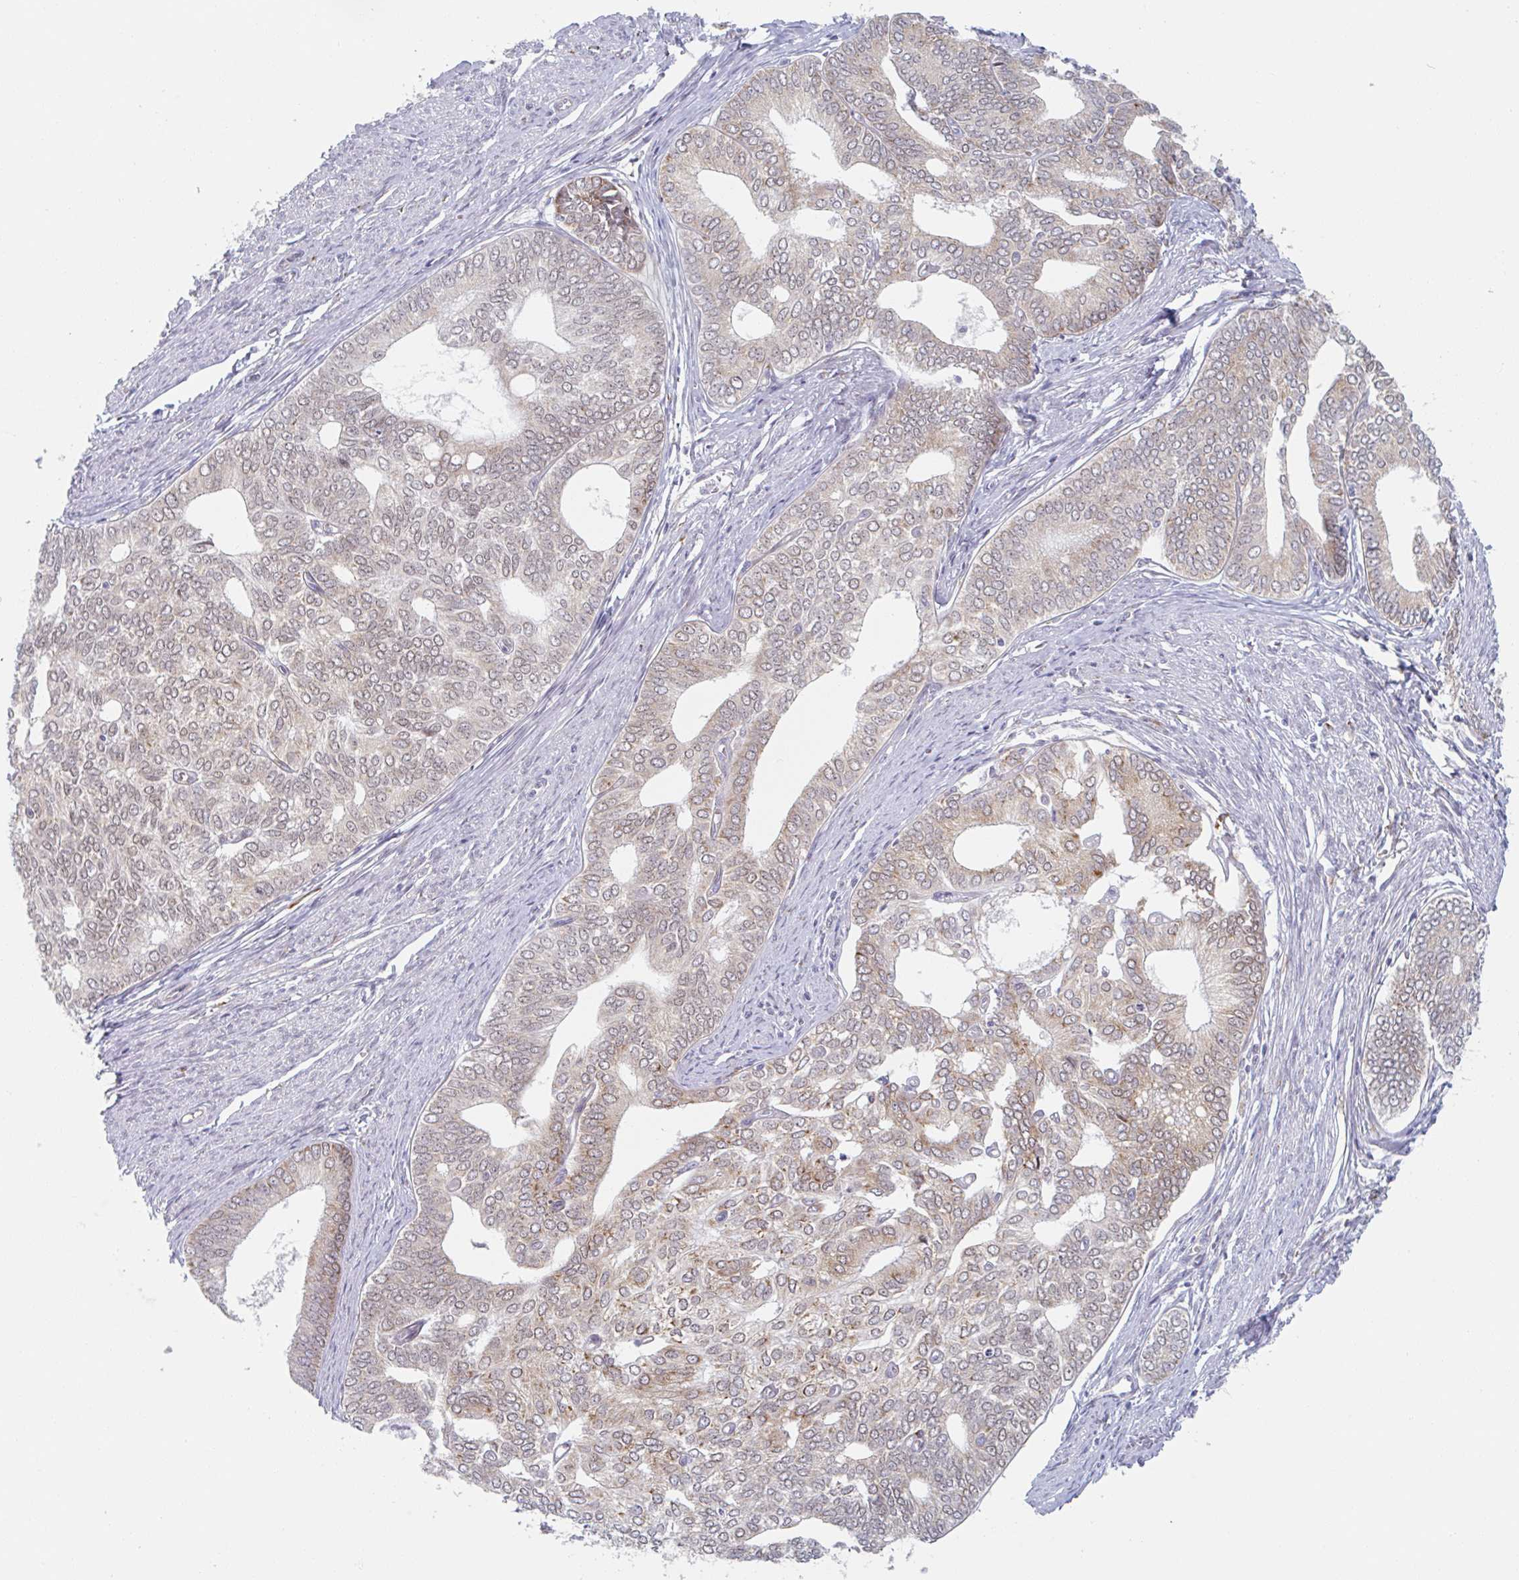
{"staining": {"intensity": "moderate", "quantity": "25%-75%", "location": "cytoplasmic/membranous,nuclear"}, "tissue": "endometrial cancer", "cell_type": "Tumor cells", "image_type": "cancer", "snomed": [{"axis": "morphology", "description": "Adenocarcinoma, NOS"}, {"axis": "topography", "description": "Endometrium"}], "caption": "Tumor cells demonstrate moderate cytoplasmic/membranous and nuclear positivity in about 25%-75% of cells in endometrial cancer (adenocarcinoma).", "gene": "TRAPPC10", "patient": {"sex": "female", "age": 75}}